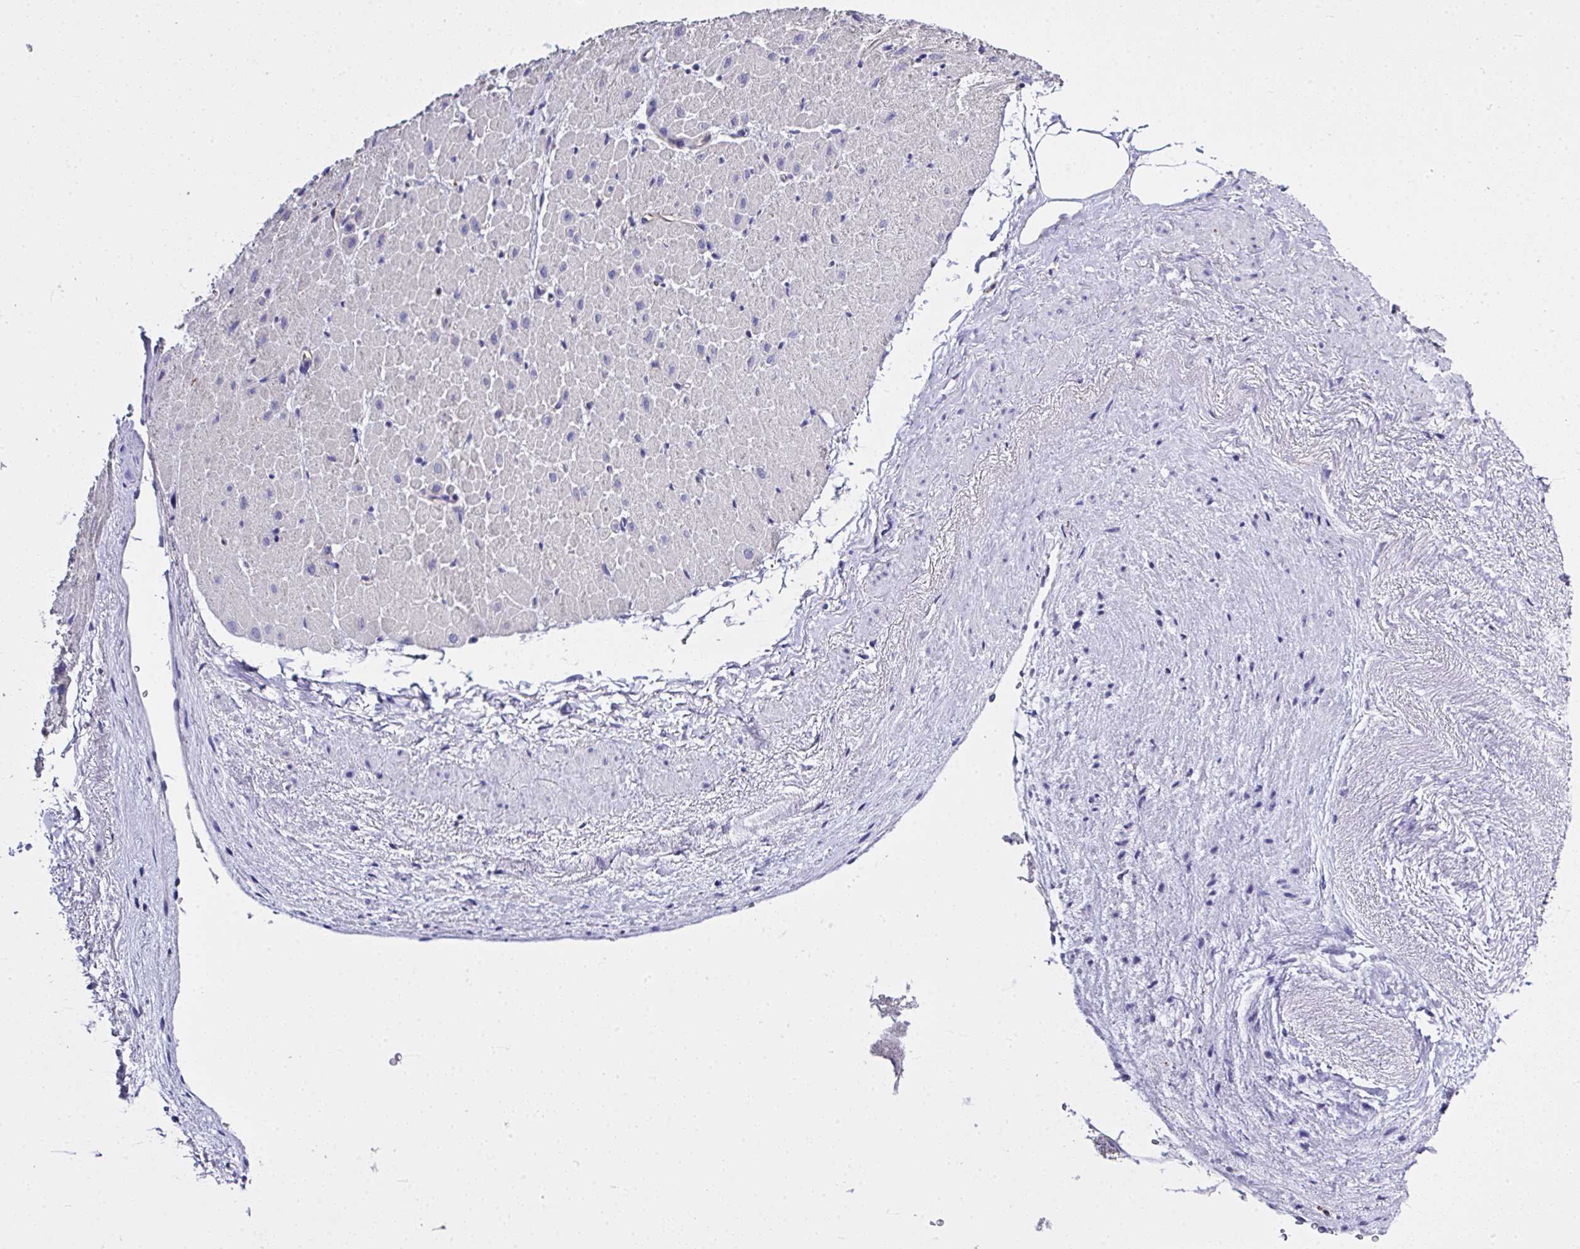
{"staining": {"intensity": "weak", "quantity": "25%-75%", "location": "cytoplasmic/membranous"}, "tissue": "heart muscle", "cell_type": "Cardiomyocytes", "image_type": "normal", "snomed": [{"axis": "morphology", "description": "Normal tissue, NOS"}, {"axis": "topography", "description": "Heart"}], "caption": "Protein staining of benign heart muscle exhibits weak cytoplasmic/membranous positivity in approximately 25%-75% of cardiomyocytes. (IHC, brightfield microscopy, high magnification).", "gene": "ZNF813", "patient": {"sex": "male", "age": 62}}